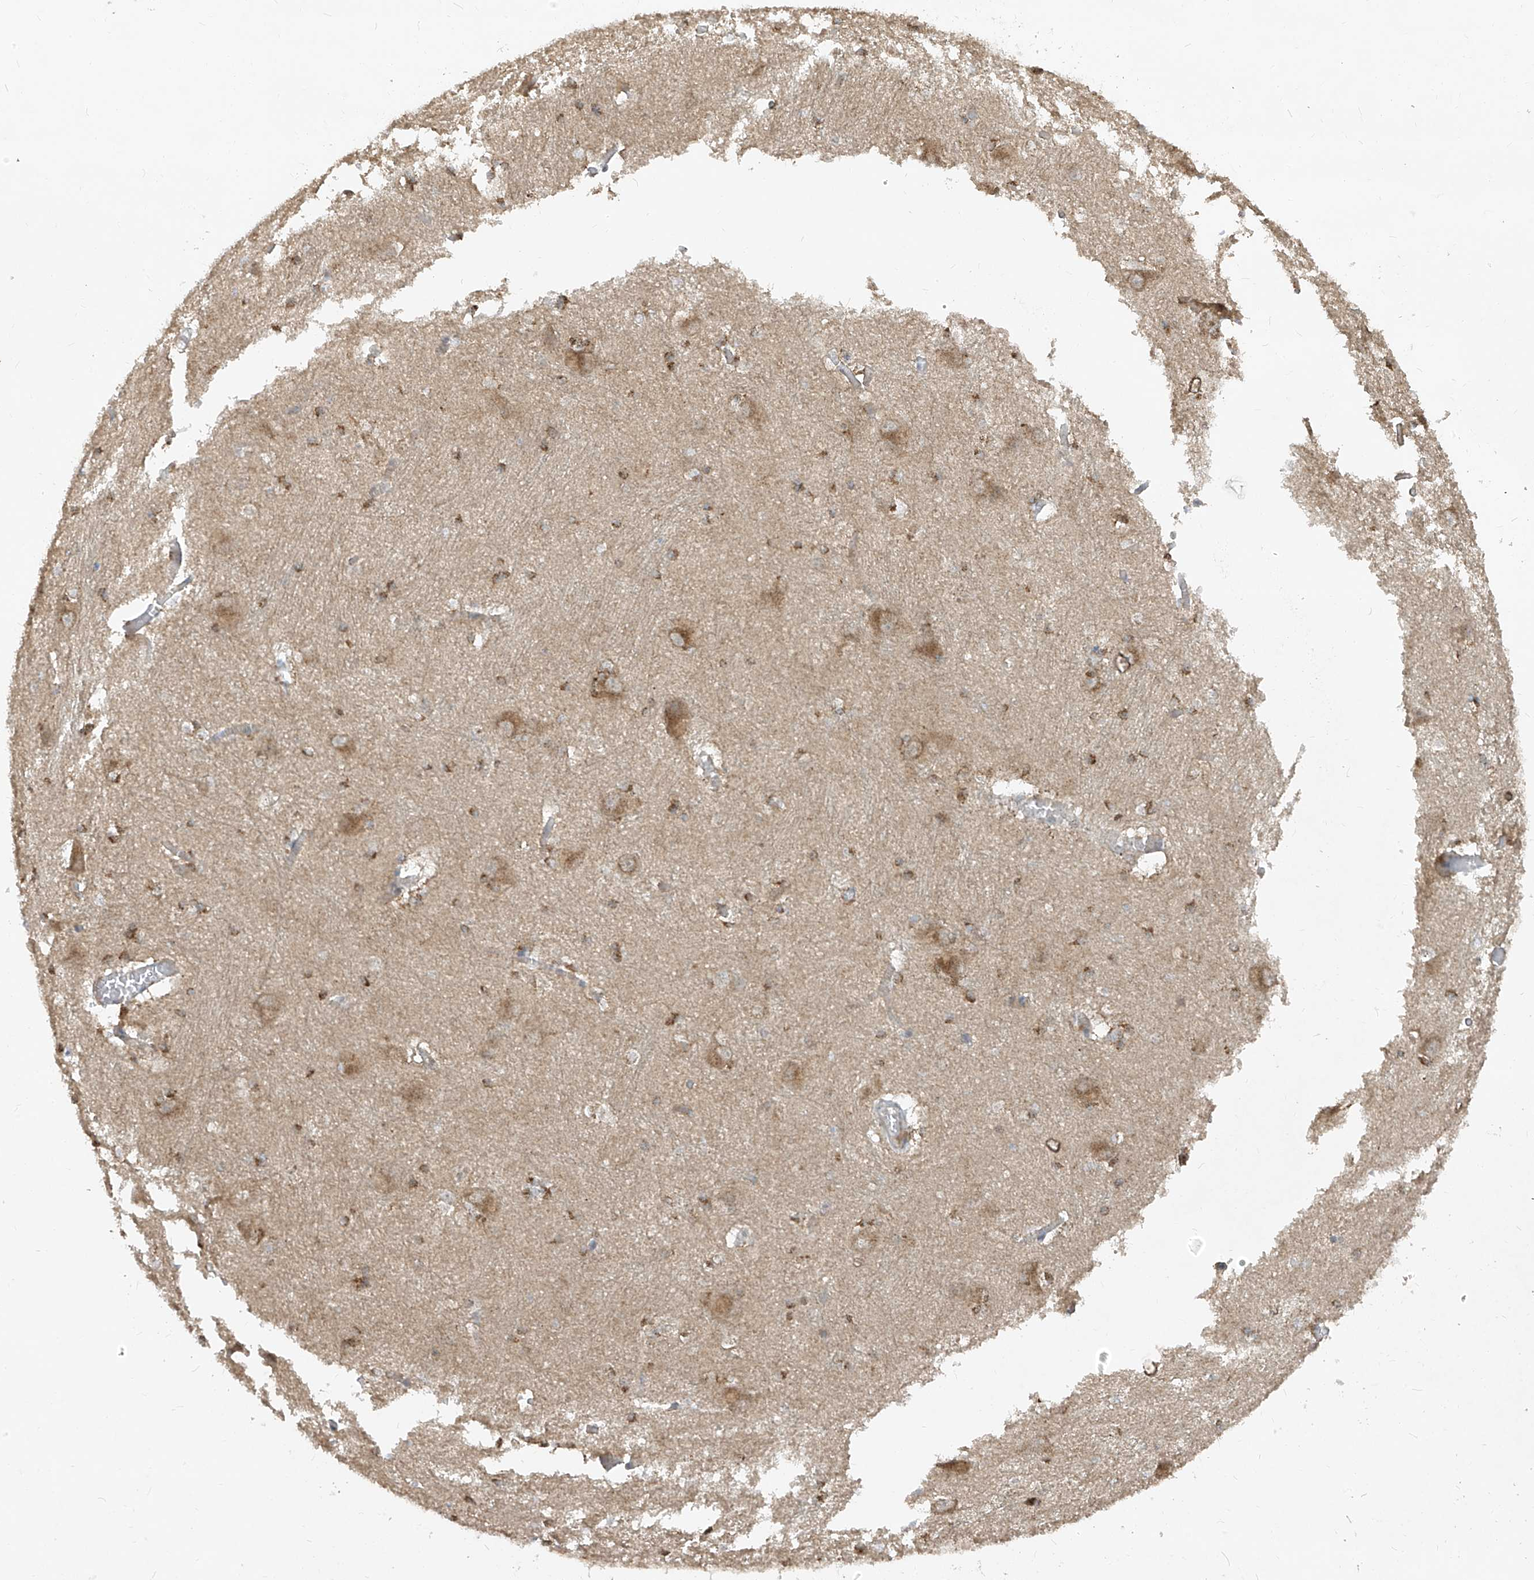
{"staining": {"intensity": "moderate", "quantity": "25%-75%", "location": "cytoplasmic/membranous"}, "tissue": "caudate", "cell_type": "Glial cells", "image_type": "normal", "snomed": [{"axis": "morphology", "description": "Normal tissue, NOS"}, {"axis": "topography", "description": "Lateral ventricle wall"}], "caption": "Caudate was stained to show a protein in brown. There is medium levels of moderate cytoplasmic/membranous expression in approximately 25%-75% of glial cells.", "gene": "ABCD3", "patient": {"sex": "male", "age": 37}}